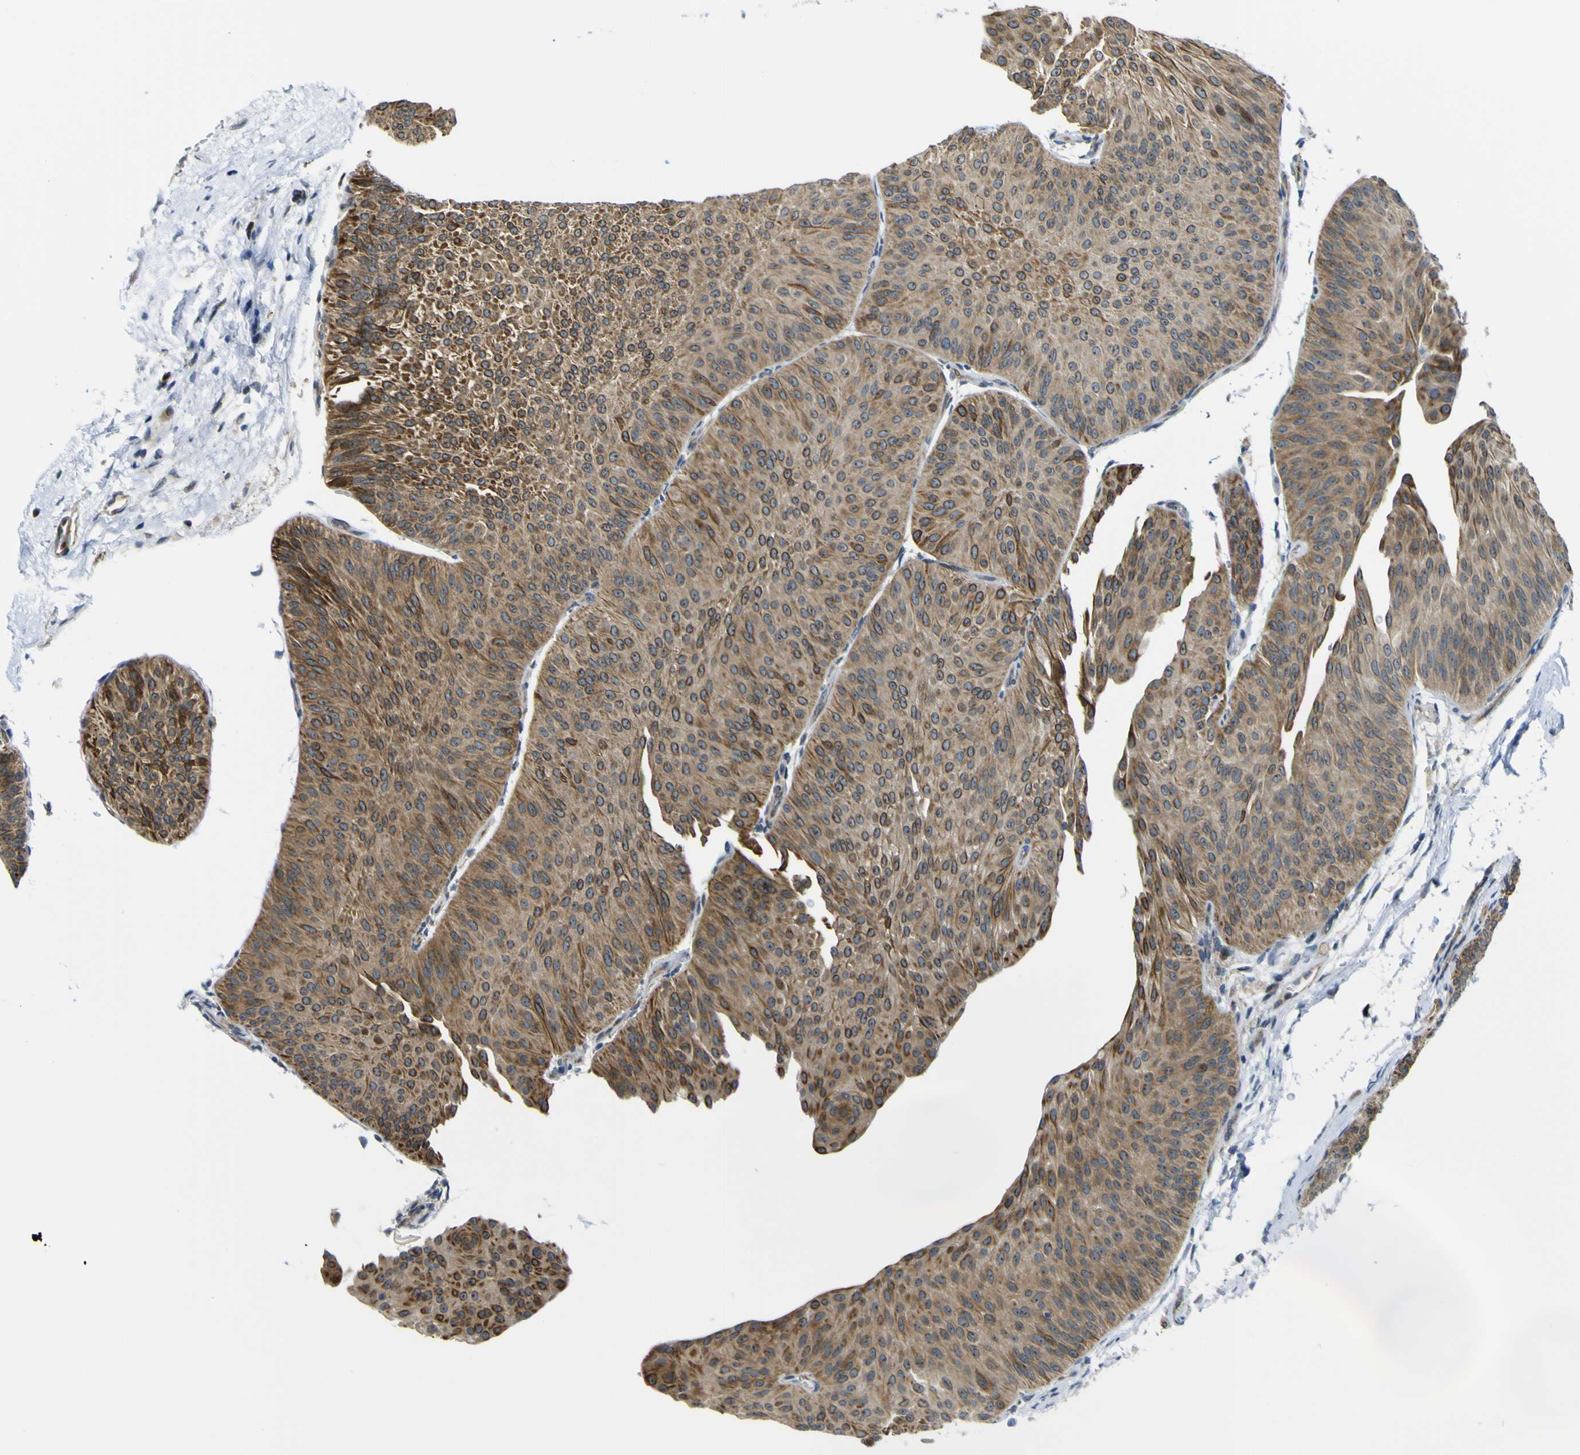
{"staining": {"intensity": "strong", "quantity": ">75%", "location": "cytoplasmic/membranous"}, "tissue": "urothelial cancer", "cell_type": "Tumor cells", "image_type": "cancer", "snomed": [{"axis": "morphology", "description": "Urothelial carcinoma, Low grade"}, {"axis": "topography", "description": "Urinary bladder"}], "caption": "Immunohistochemical staining of urothelial carcinoma (low-grade) demonstrates strong cytoplasmic/membranous protein positivity in approximately >75% of tumor cells. (Stains: DAB in brown, nuclei in blue, Microscopy: brightfield microscopy at high magnification).", "gene": "KDM7A", "patient": {"sex": "female", "age": 60}}